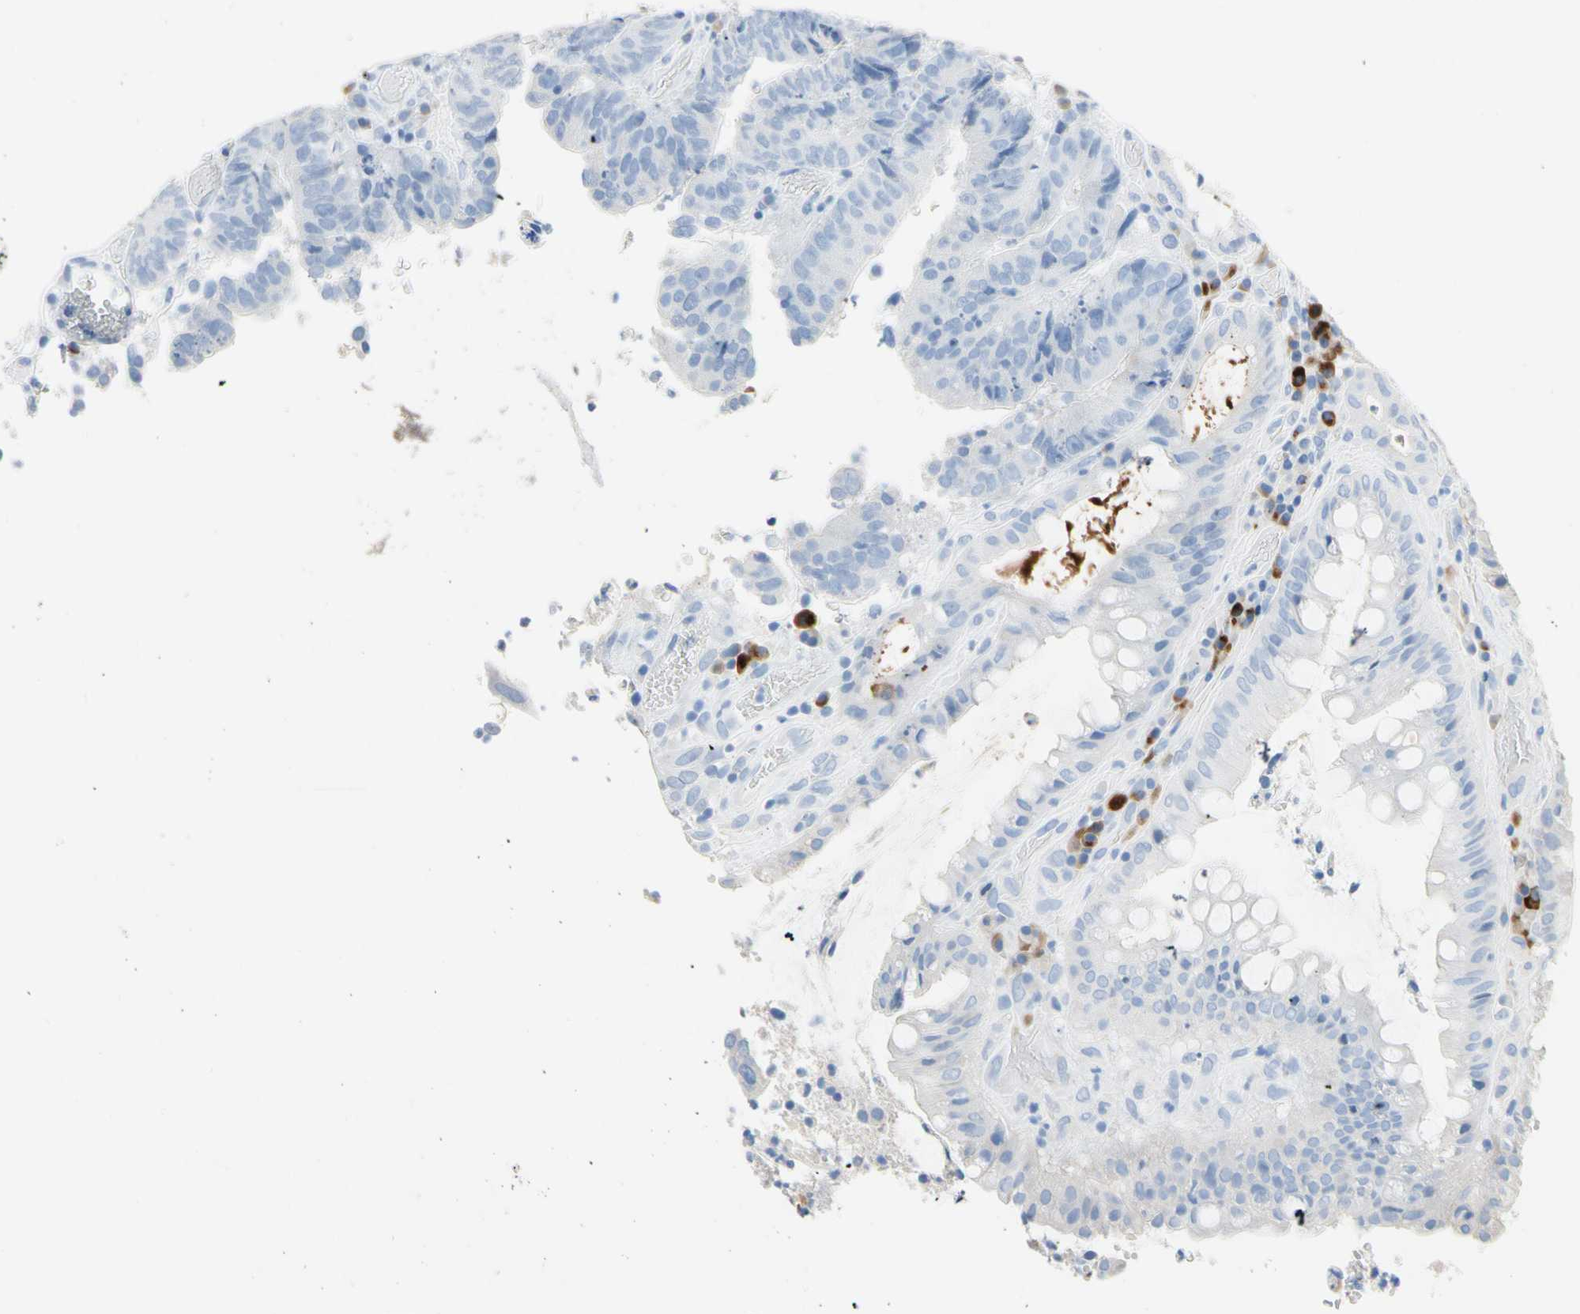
{"staining": {"intensity": "negative", "quantity": "none", "location": "none"}, "tissue": "colorectal cancer", "cell_type": "Tumor cells", "image_type": "cancer", "snomed": [{"axis": "morphology", "description": "Adenocarcinoma, NOS"}, {"axis": "topography", "description": "Rectum"}], "caption": "Colorectal cancer (adenocarcinoma) was stained to show a protein in brown. There is no significant expression in tumor cells.", "gene": "IL6ST", "patient": {"sex": "male", "age": 72}}